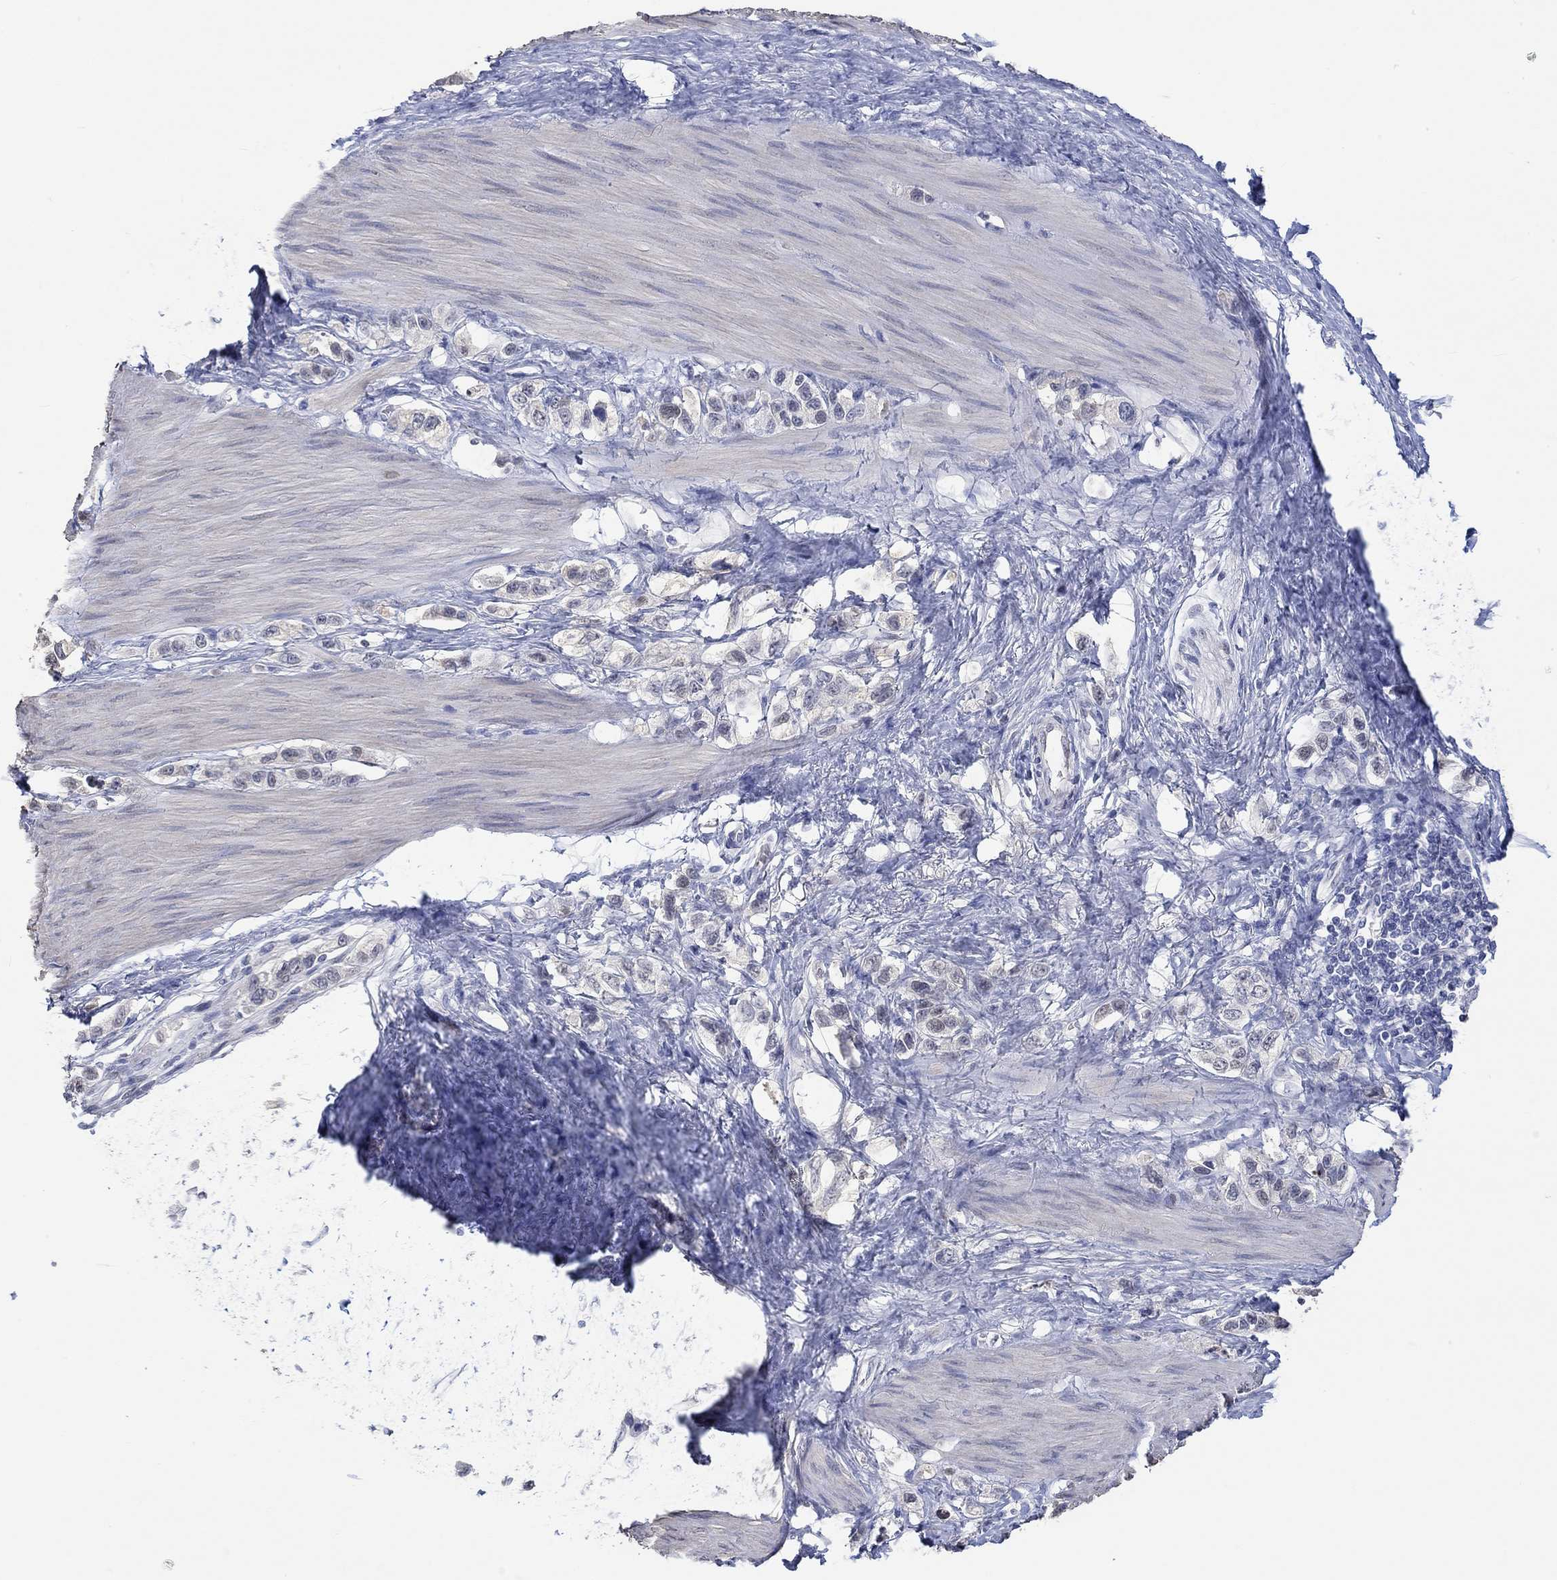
{"staining": {"intensity": "negative", "quantity": "none", "location": "none"}, "tissue": "stomach cancer", "cell_type": "Tumor cells", "image_type": "cancer", "snomed": [{"axis": "morphology", "description": "Normal tissue, NOS"}, {"axis": "morphology", "description": "Adenocarcinoma, NOS"}, {"axis": "morphology", "description": "Adenocarcinoma, High grade"}, {"axis": "topography", "description": "Stomach, upper"}, {"axis": "topography", "description": "Stomach"}], "caption": "Protein analysis of adenocarcinoma (stomach) demonstrates no significant positivity in tumor cells.", "gene": "PNMA5", "patient": {"sex": "female", "age": 65}}